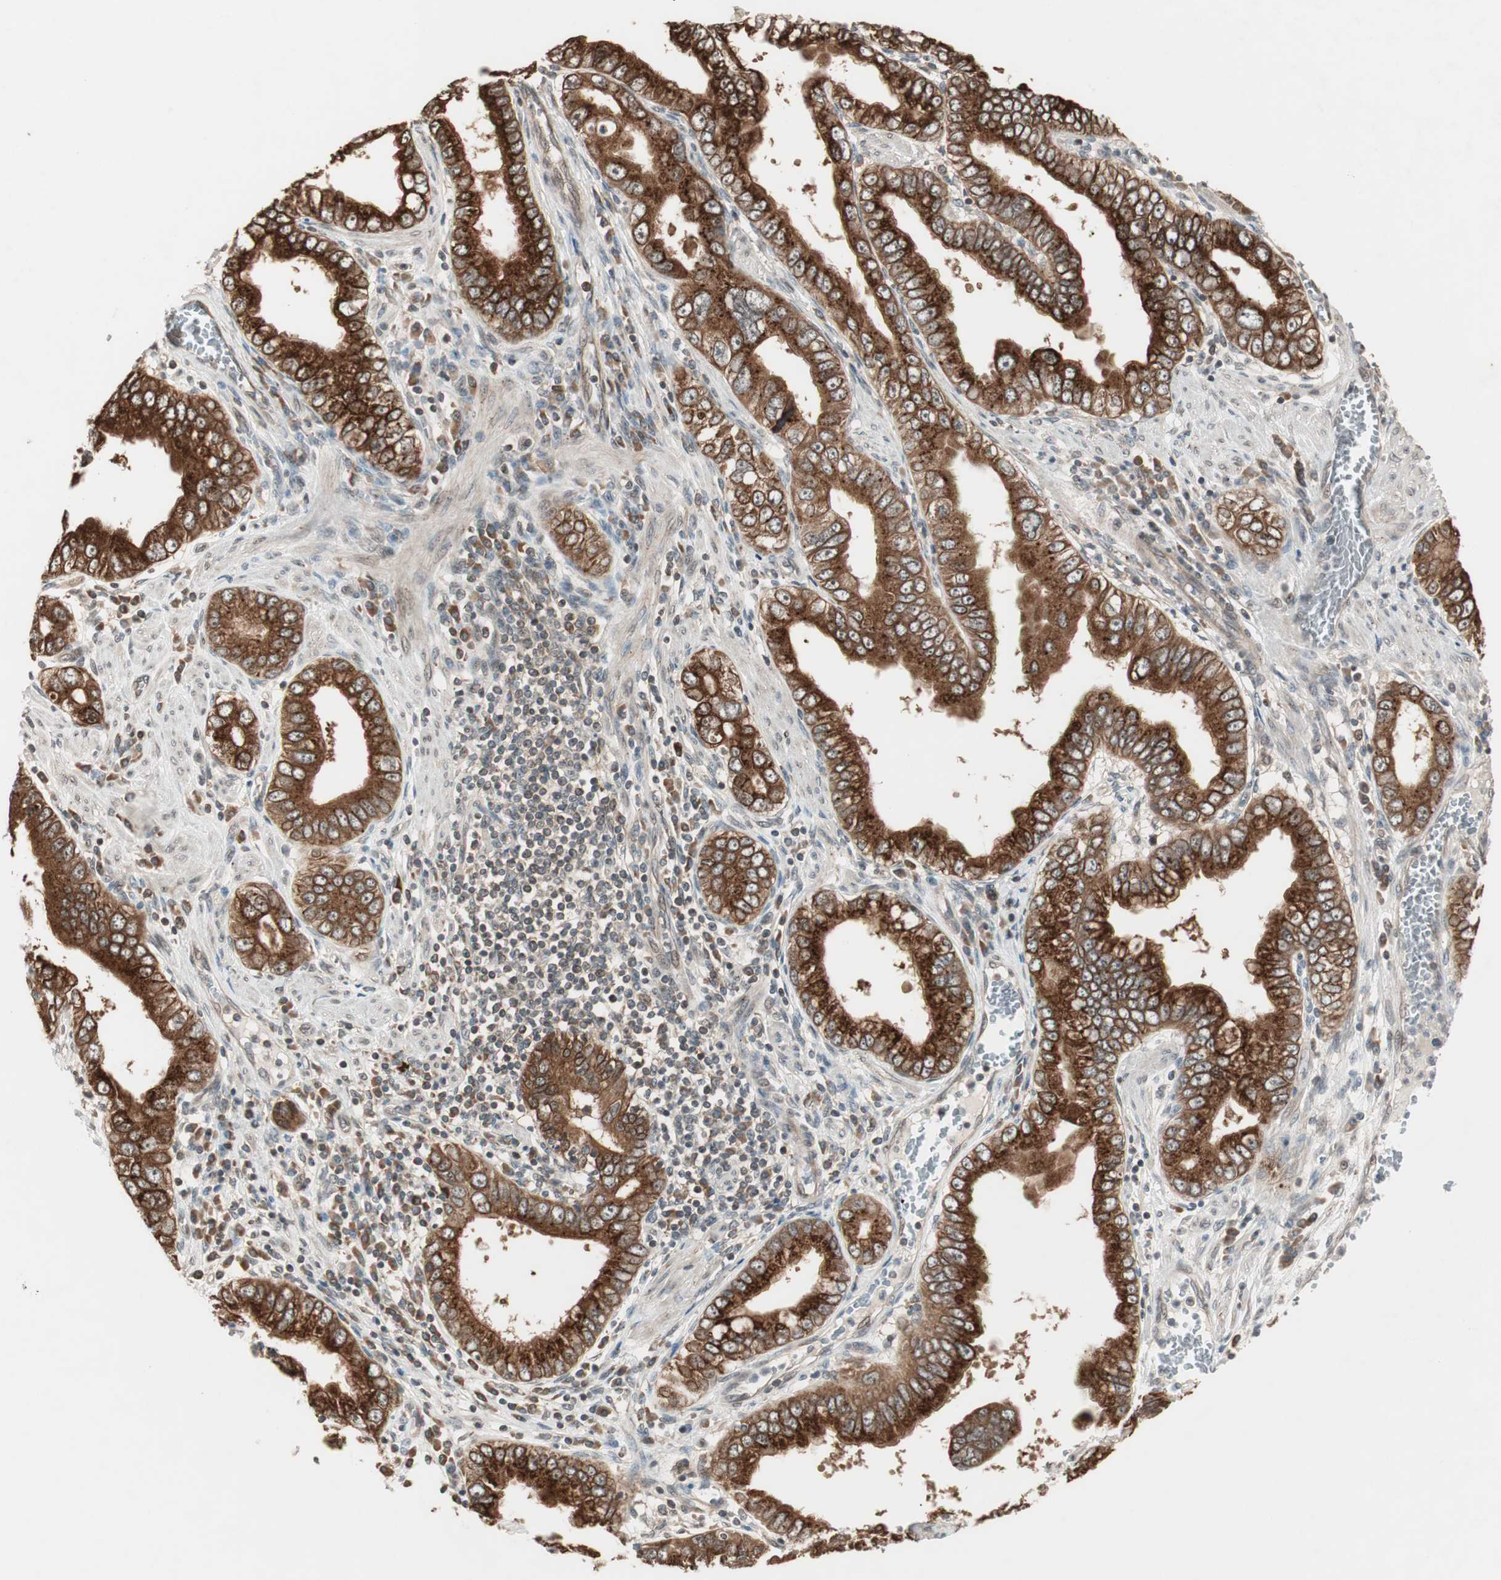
{"staining": {"intensity": "strong", "quantity": ">75%", "location": "cytoplasmic/membranous"}, "tissue": "pancreatic cancer", "cell_type": "Tumor cells", "image_type": "cancer", "snomed": [{"axis": "morphology", "description": "Normal tissue, NOS"}, {"axis": "topography", "description": "Lymph node"}], "caption": "Protein analysis of pancreatic cancer tissue reveals strong cytoplasmic/membranous expression in about >75% of tumor cells. (IHC, brightfield microscopy, high magnification).", "gene": "FBXO5", "patient": {"sex": "male", "age": 50}}